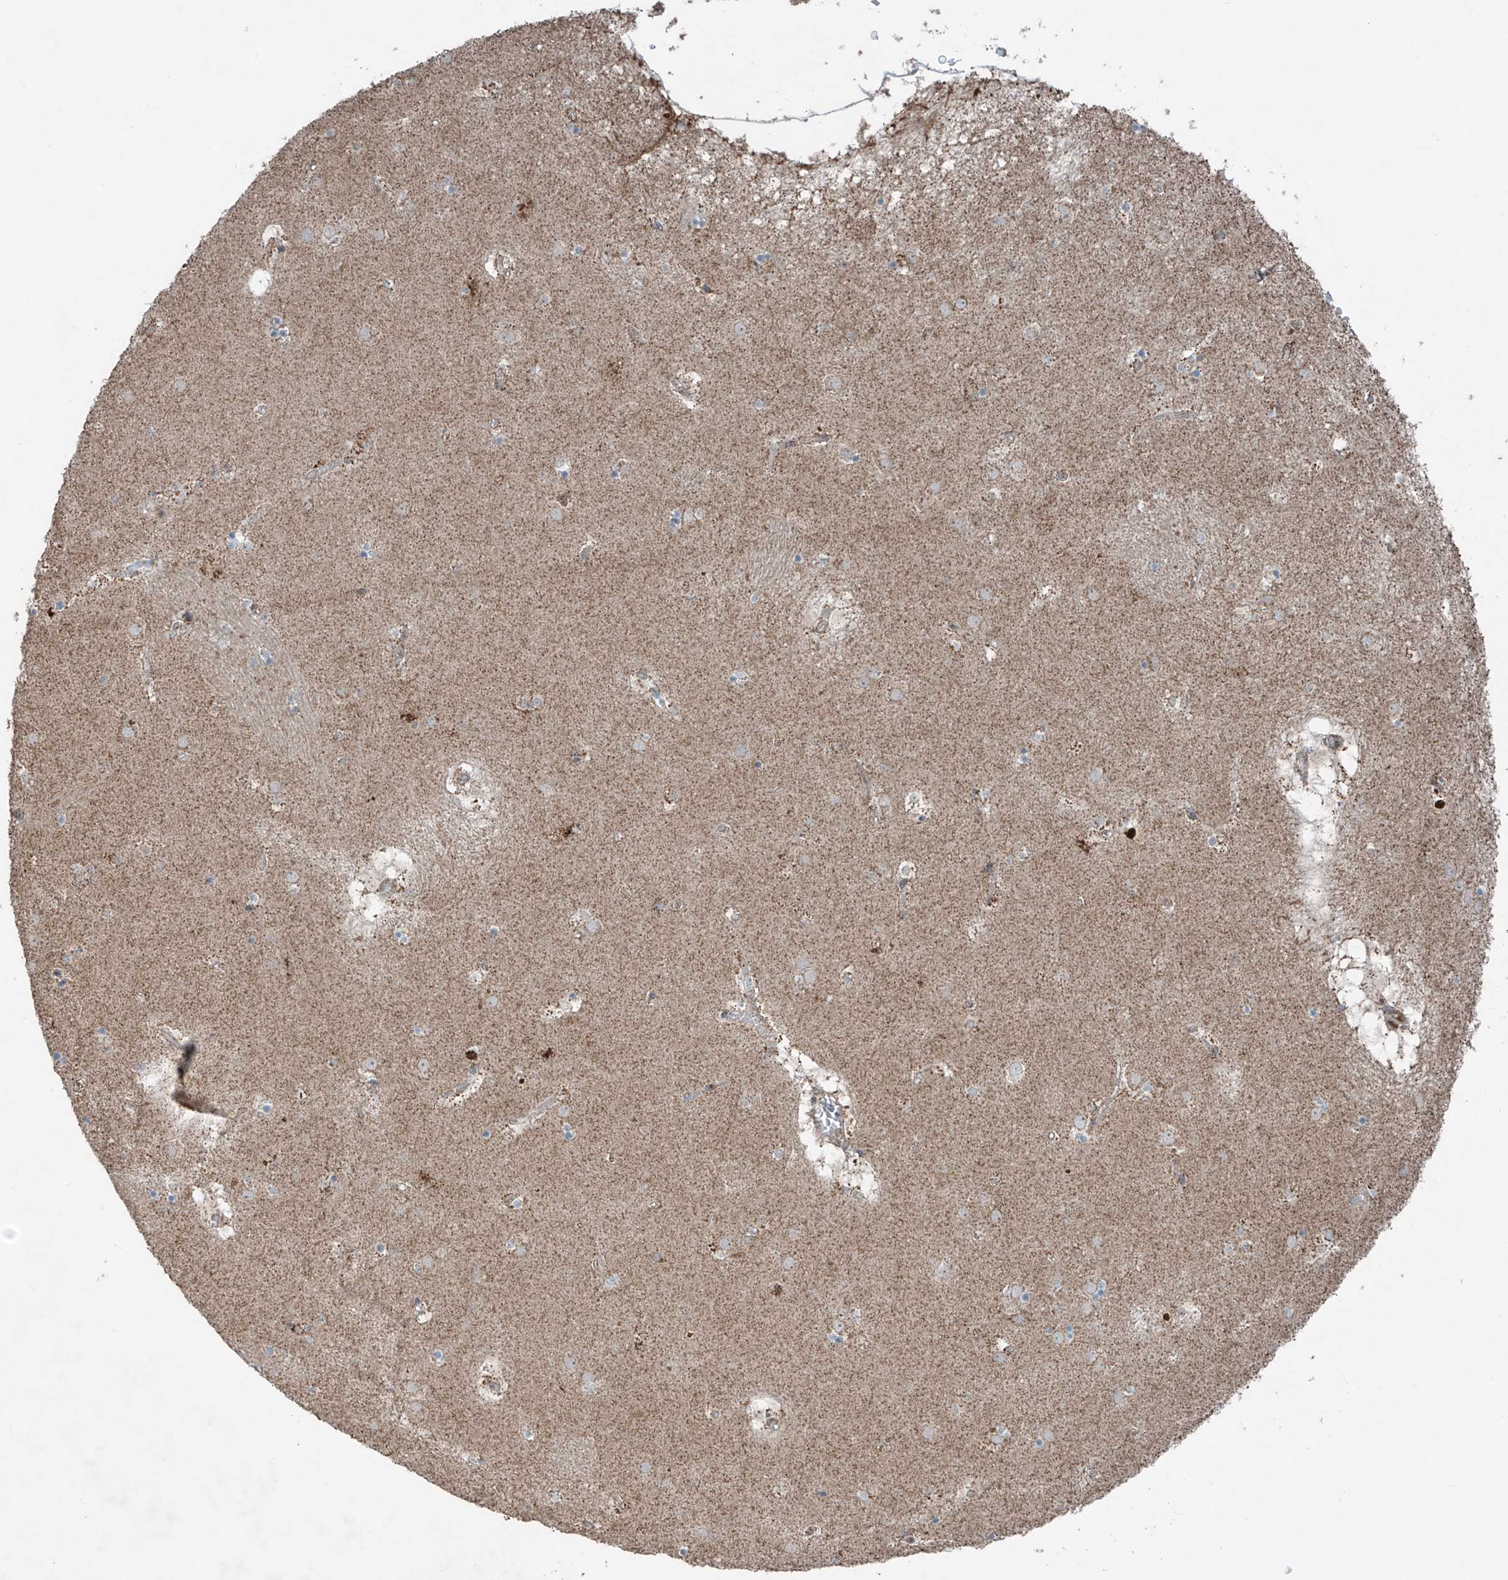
{"staining": {"intensity": "negative", "quantity": "none", "location": "none"}, "tissue": "caudate", "cell_type": "Glial cells", "image_type": "normal", "snomed": [{"axis": "morphology", "description": "Normal tissue, NOS"}, {"axis": "topography", "description": "Lateral ventricle wall"}], "caption": "A photomicrograph of caudate stained for a protein exhibits no brown staining in glial cells.", "gene": "SAMD3", "patient": {"sex": "male", "age": 70}}